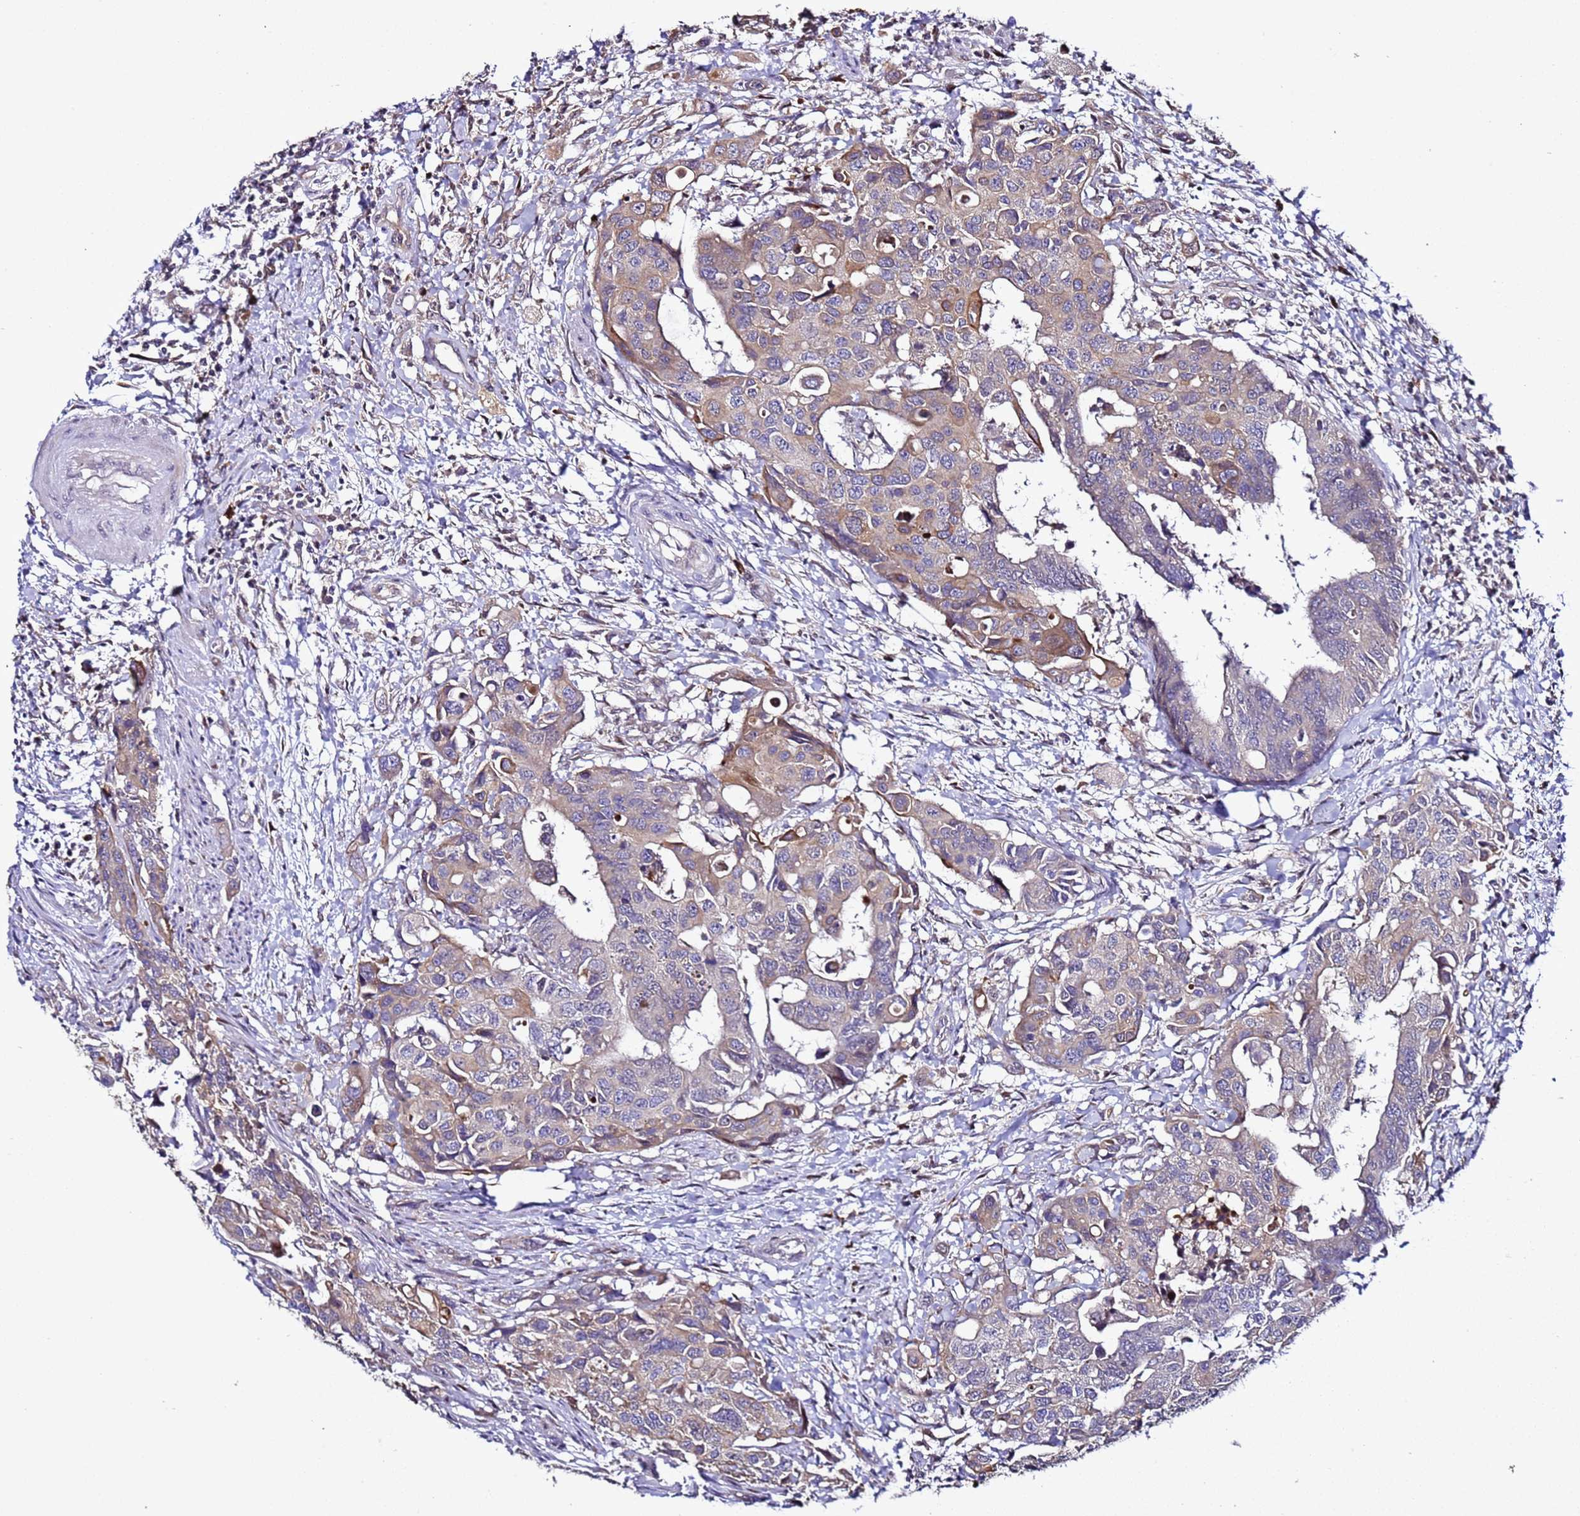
{"staining": {"intensity": "weak", "quantity": "25%-75%", "location": "cytoplasmic/membranous"}, "tissue": "colorectal cancer", "cell_type": "Tumor cells", "image_type": "cancer", "snomed": [{"axis": "morphology", "description": "Adenocarcinoma, NOS"}, {"axis": "topography", "description": "Colon"}], "caption": "Immunohistochemical staining of colorectal cancer (adenocarcinoma) displays weak cytoplasmic/membranous protein expression in approximately 25%-75% of tumor cells.", "gene": "ALG3", "patient": {"sex": "male", "age": 77}}